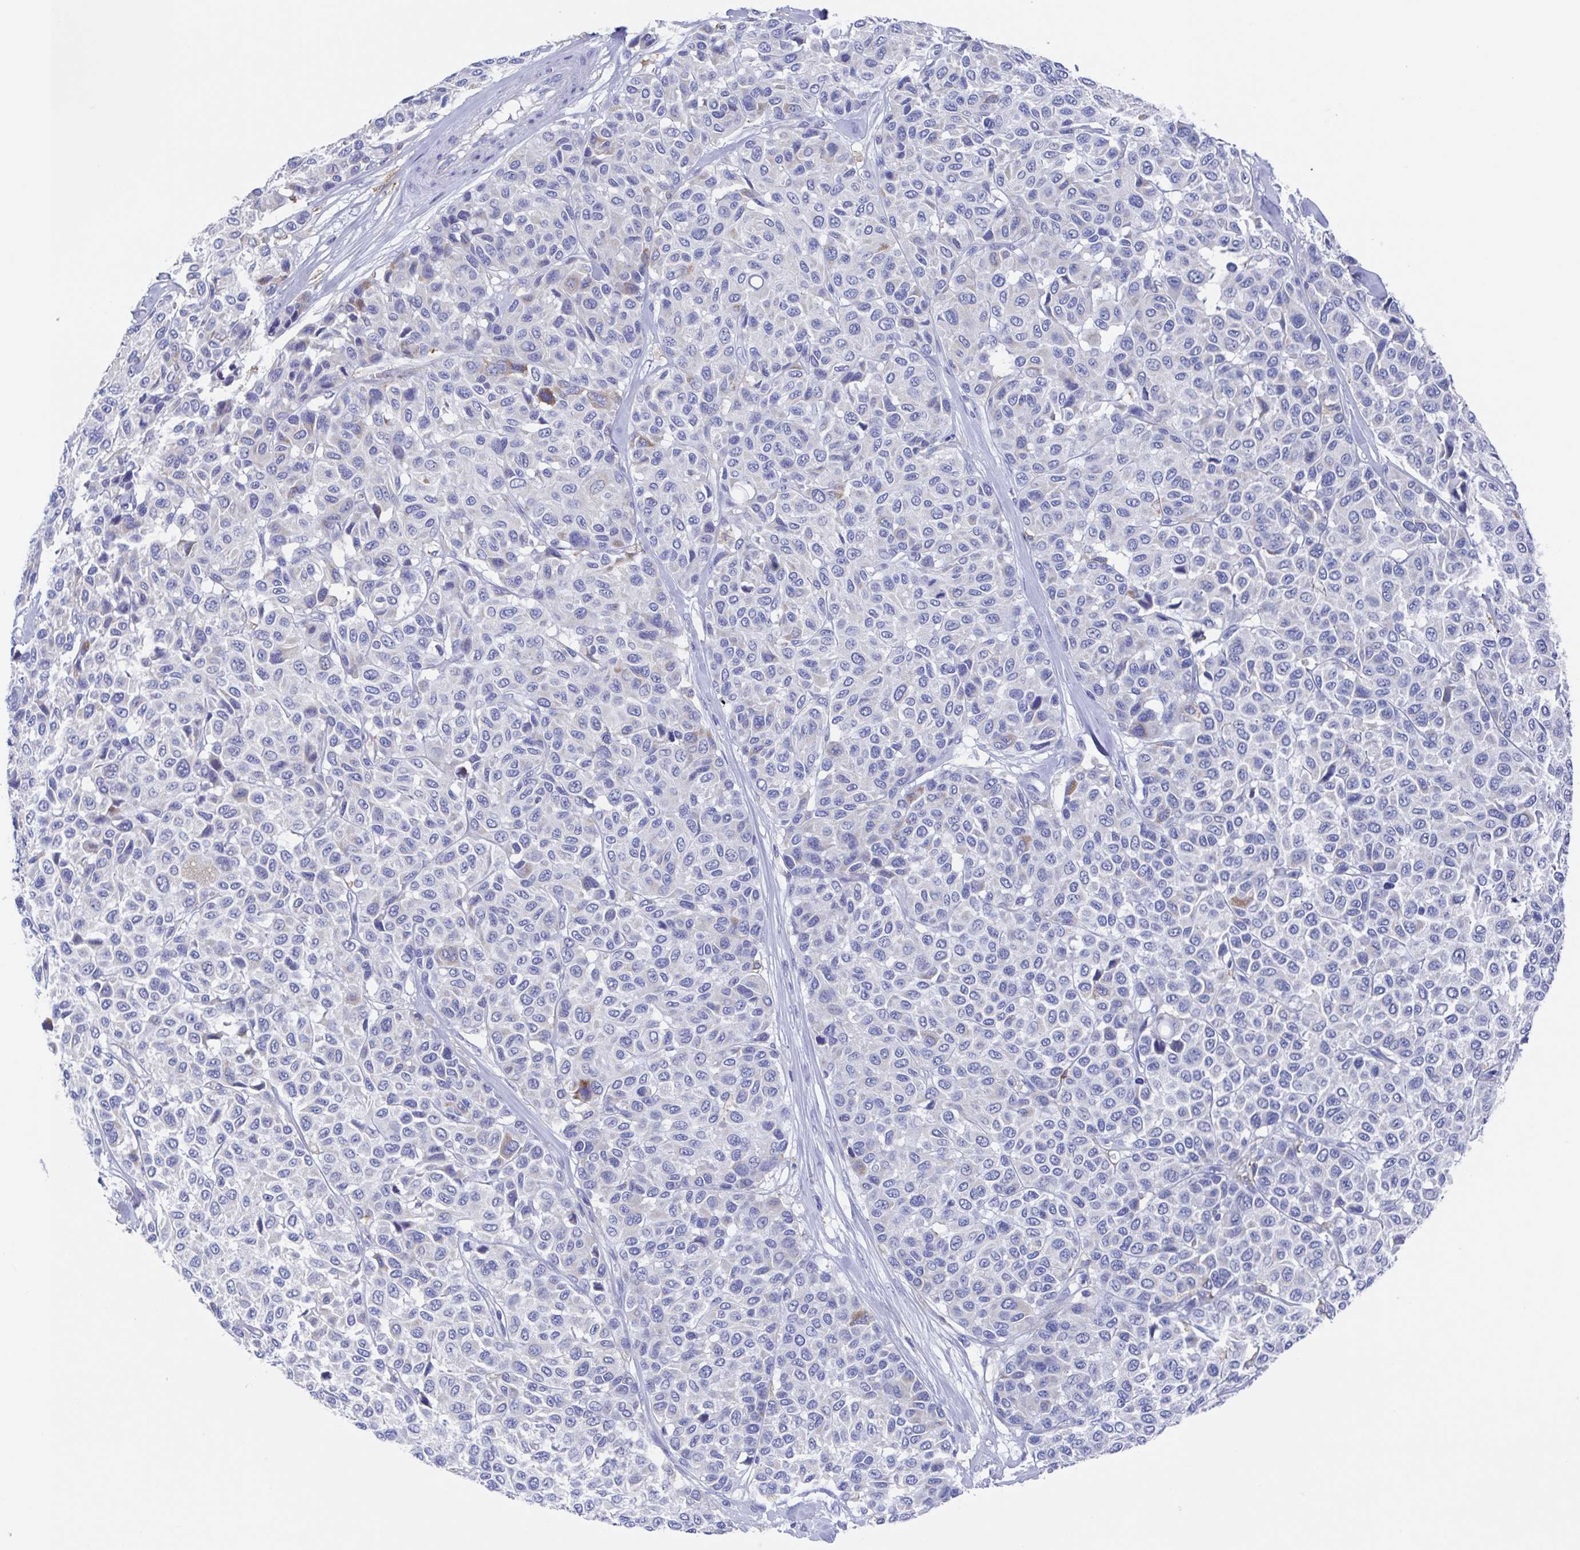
{"staining": {"intensity": "negative", "quantity": "none", "location": "none"}, "tissue": "melanoma", "cell_type": "Tumor cells", "image_type": "cancer", "snomed": [{"axis": "morphology", "description": "Malignant melanoma, NOS"}, {"axis": "topography", "description": "Skin"}], "caption": "An image of malignant melanoma stained for a protein displays no brown staining in tumor cells.", "gene": "FCGR3A", "patient": {"sex": "female", "age": 66}}